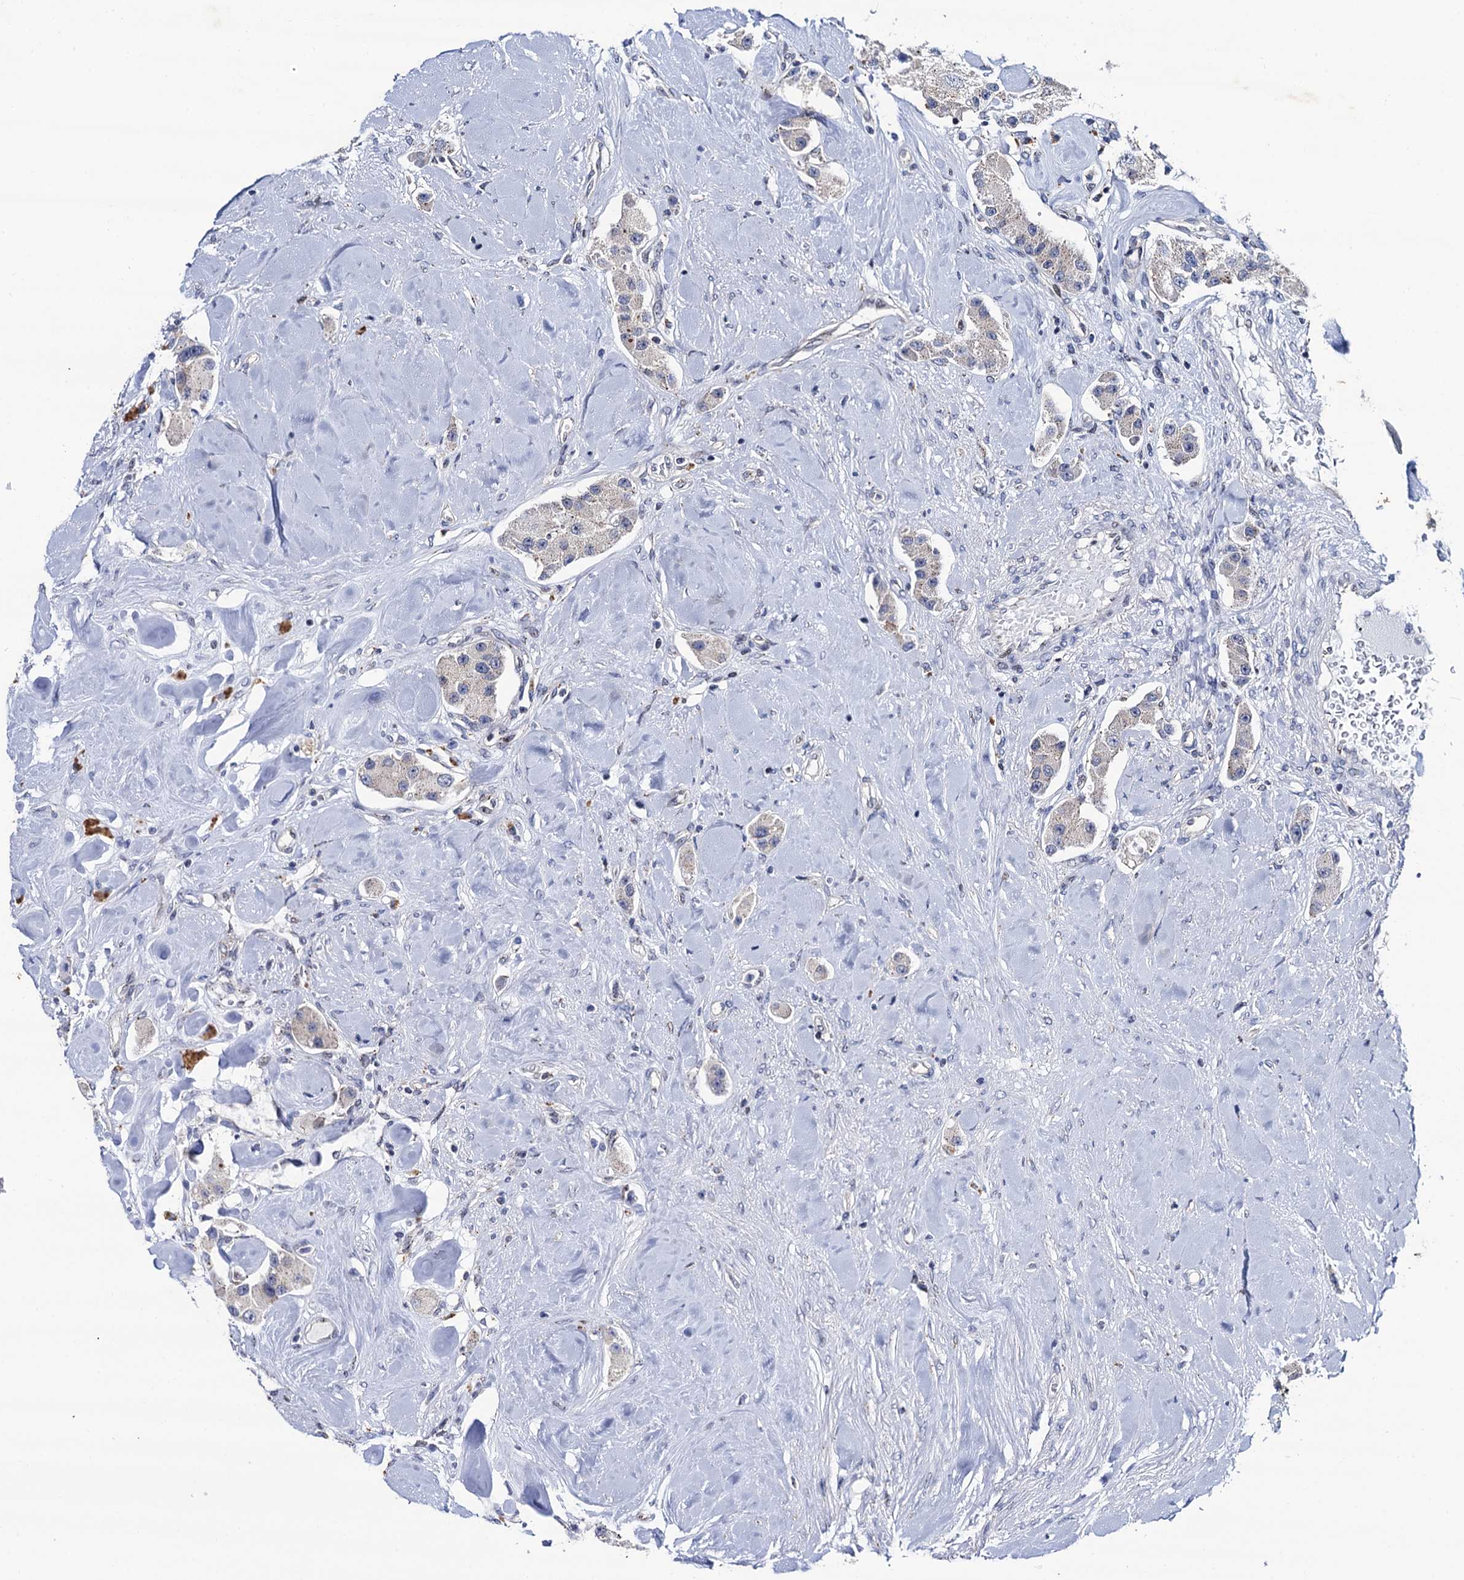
{"staining": {"intensity": "negative", "quantity": "none", "location": "none"}, "tissue": "carcinoid", "cell_type": "Tumor cells", "image_type": "cancer", "snomed": [{"axis": "morphology", "description": "Carcinoid, malignant, NOS"}, {"axis": "topography", "description": "Pancreas"}], "caption": "Immunohistochemistry image of neoplastic tissue: malignant carcinoid stained with DAB reveals no significant protein expression in tumor cells.", "gene": "THAP2", "patient": {"sex": "male", "age": 41}}